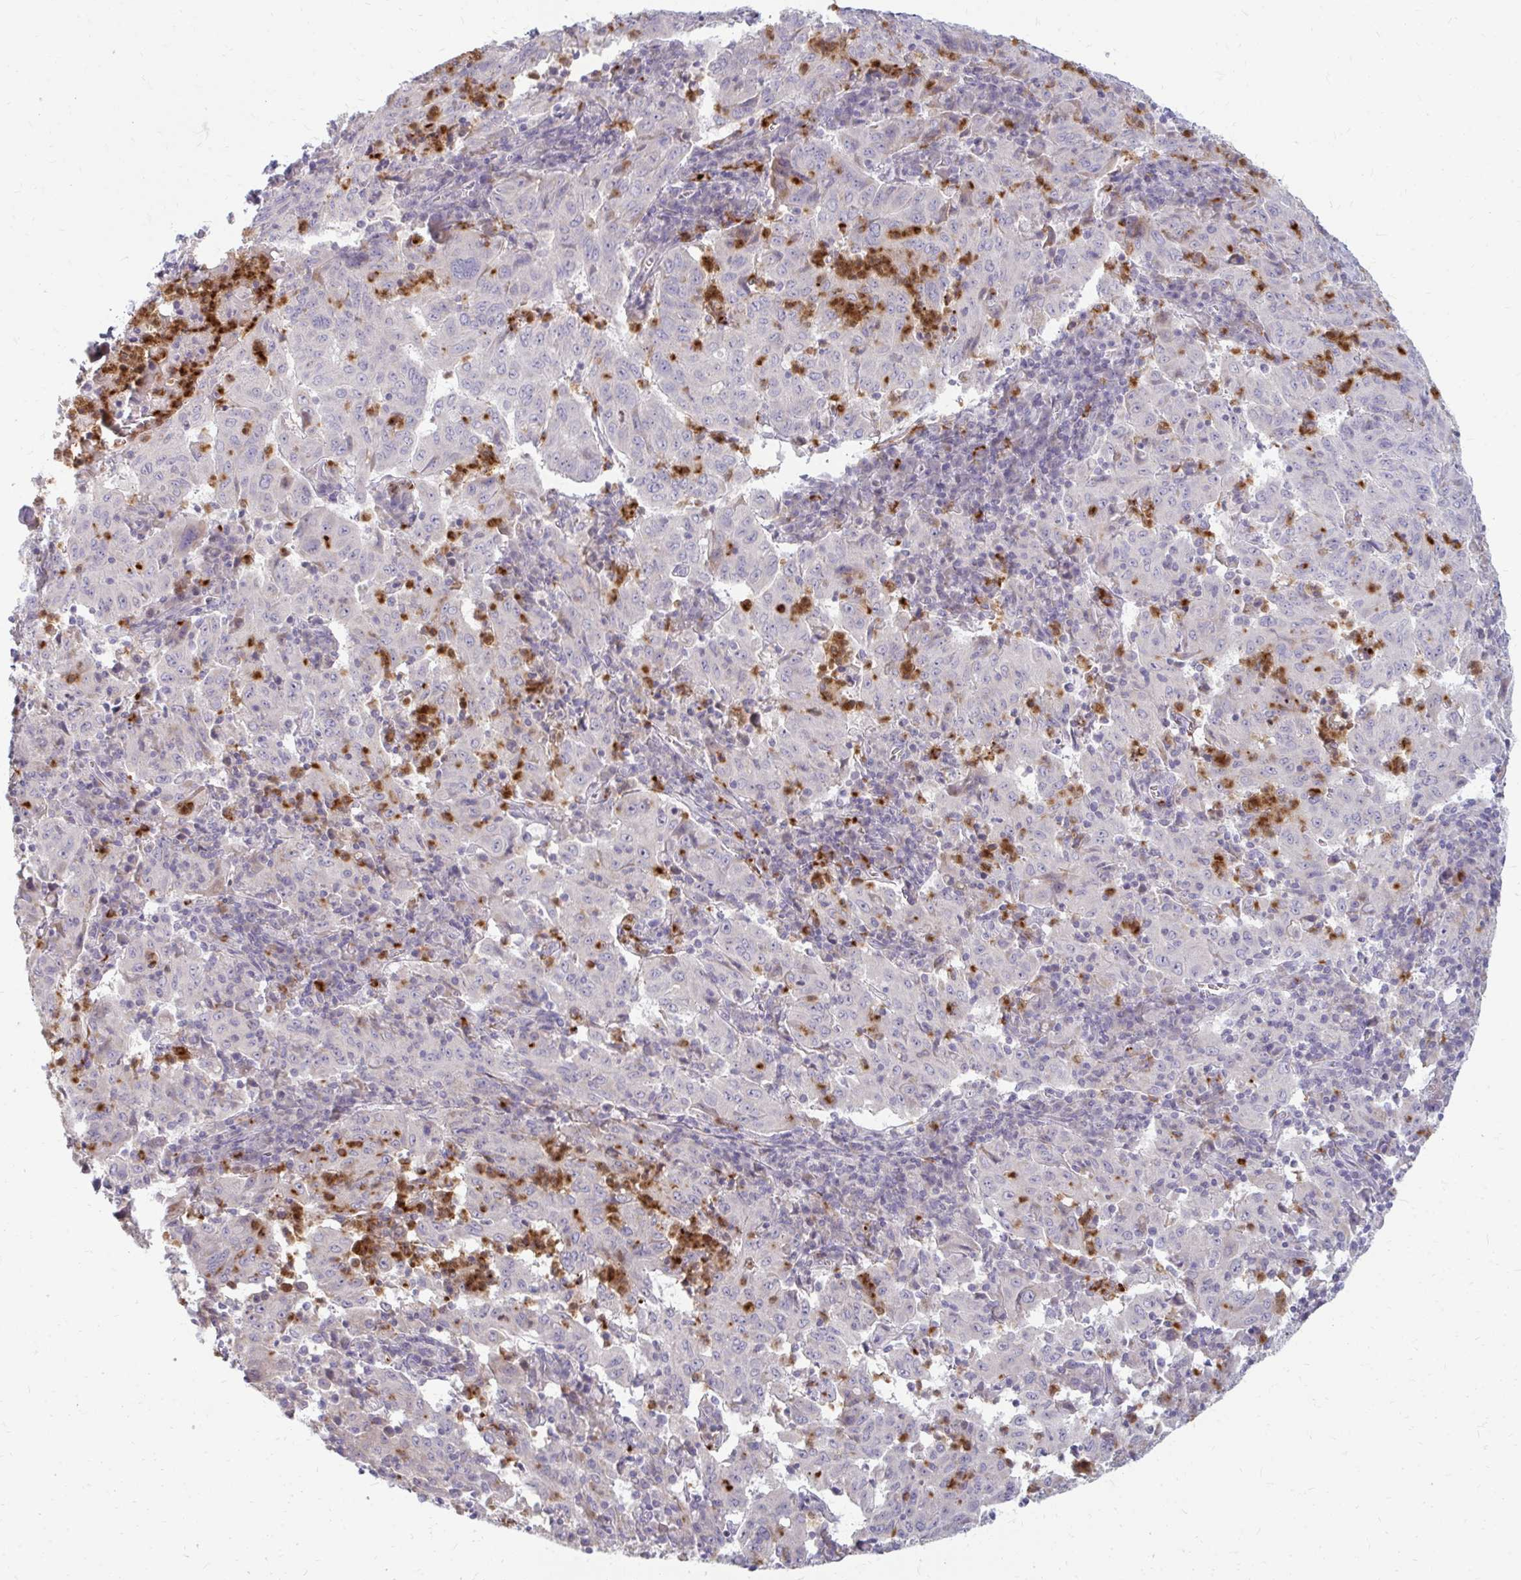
{"staining": {"intensity": "negative", "quantity": "none", "location": "none"}, "tissue": "pancreatic cancer", "cell_type": "Tumor cells", "image_type": "cancer", "snomed": [{"axis": "morphology", "description": "Adenocarcinoma, NOS"}, {"axis": "topography", "description": "Pancreas"}], "caption": "Immunohistochemistry (IHC) of human pancreatic cancer reveals no expression in tumor cells.", "gene": "RAB33A", "patient": {"sex": "male", "age": 63}}